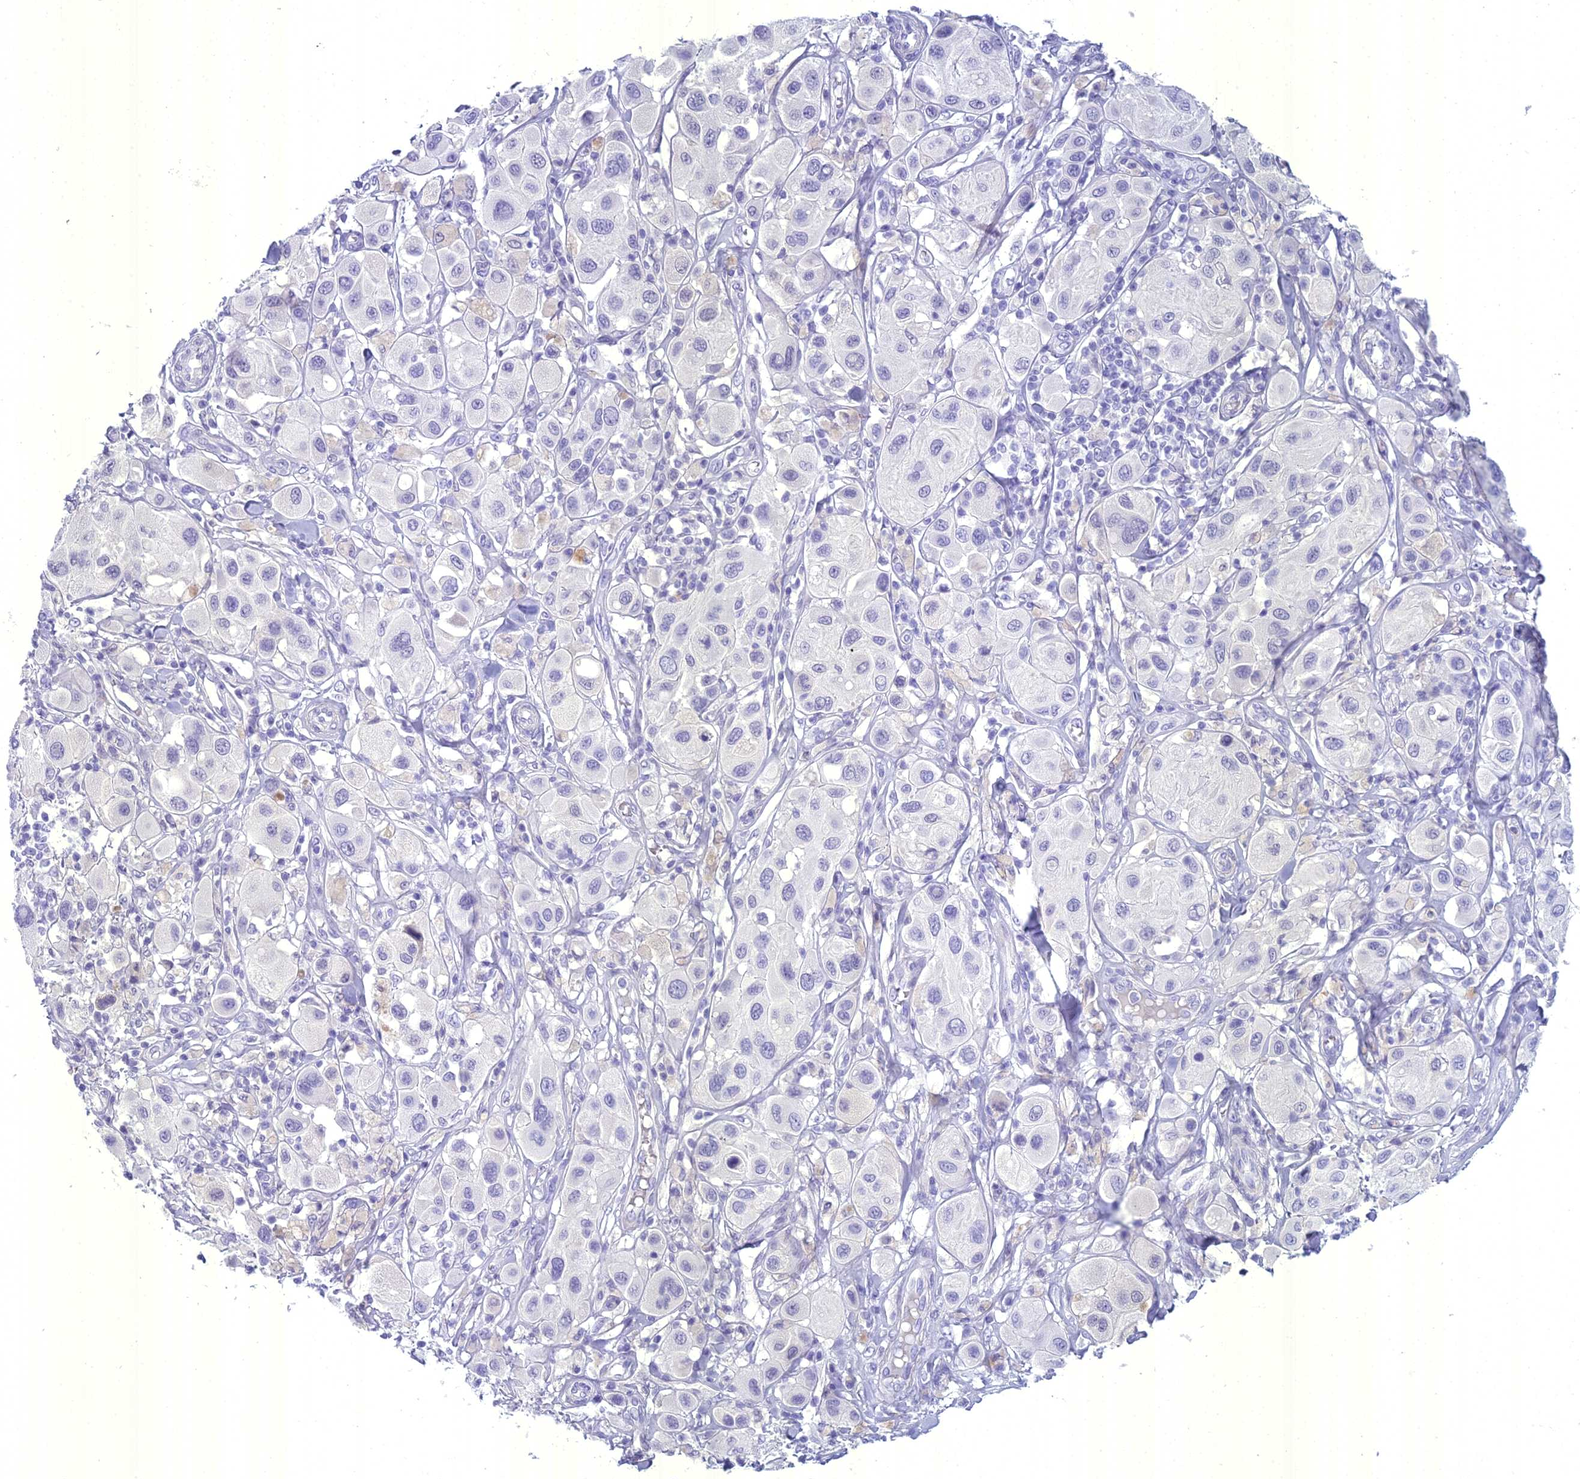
{"staining": {"intensity": "negative", "quantity": "none", "location": "none"}, "tissue": "melanoma", "cell_type": "Tumor cells", "image_type": "cancer", "snomed": [{"axis": "morphology", "description": "Malignant melanoma, Metastatic site"}, {"axis": "topography", "description": "Skin"}], "caption": "The histopathology image exhibits no staining of tumor cells in melanoma.", "gene": "UNC80", "patient": {"sex": "male", "age": 41}}